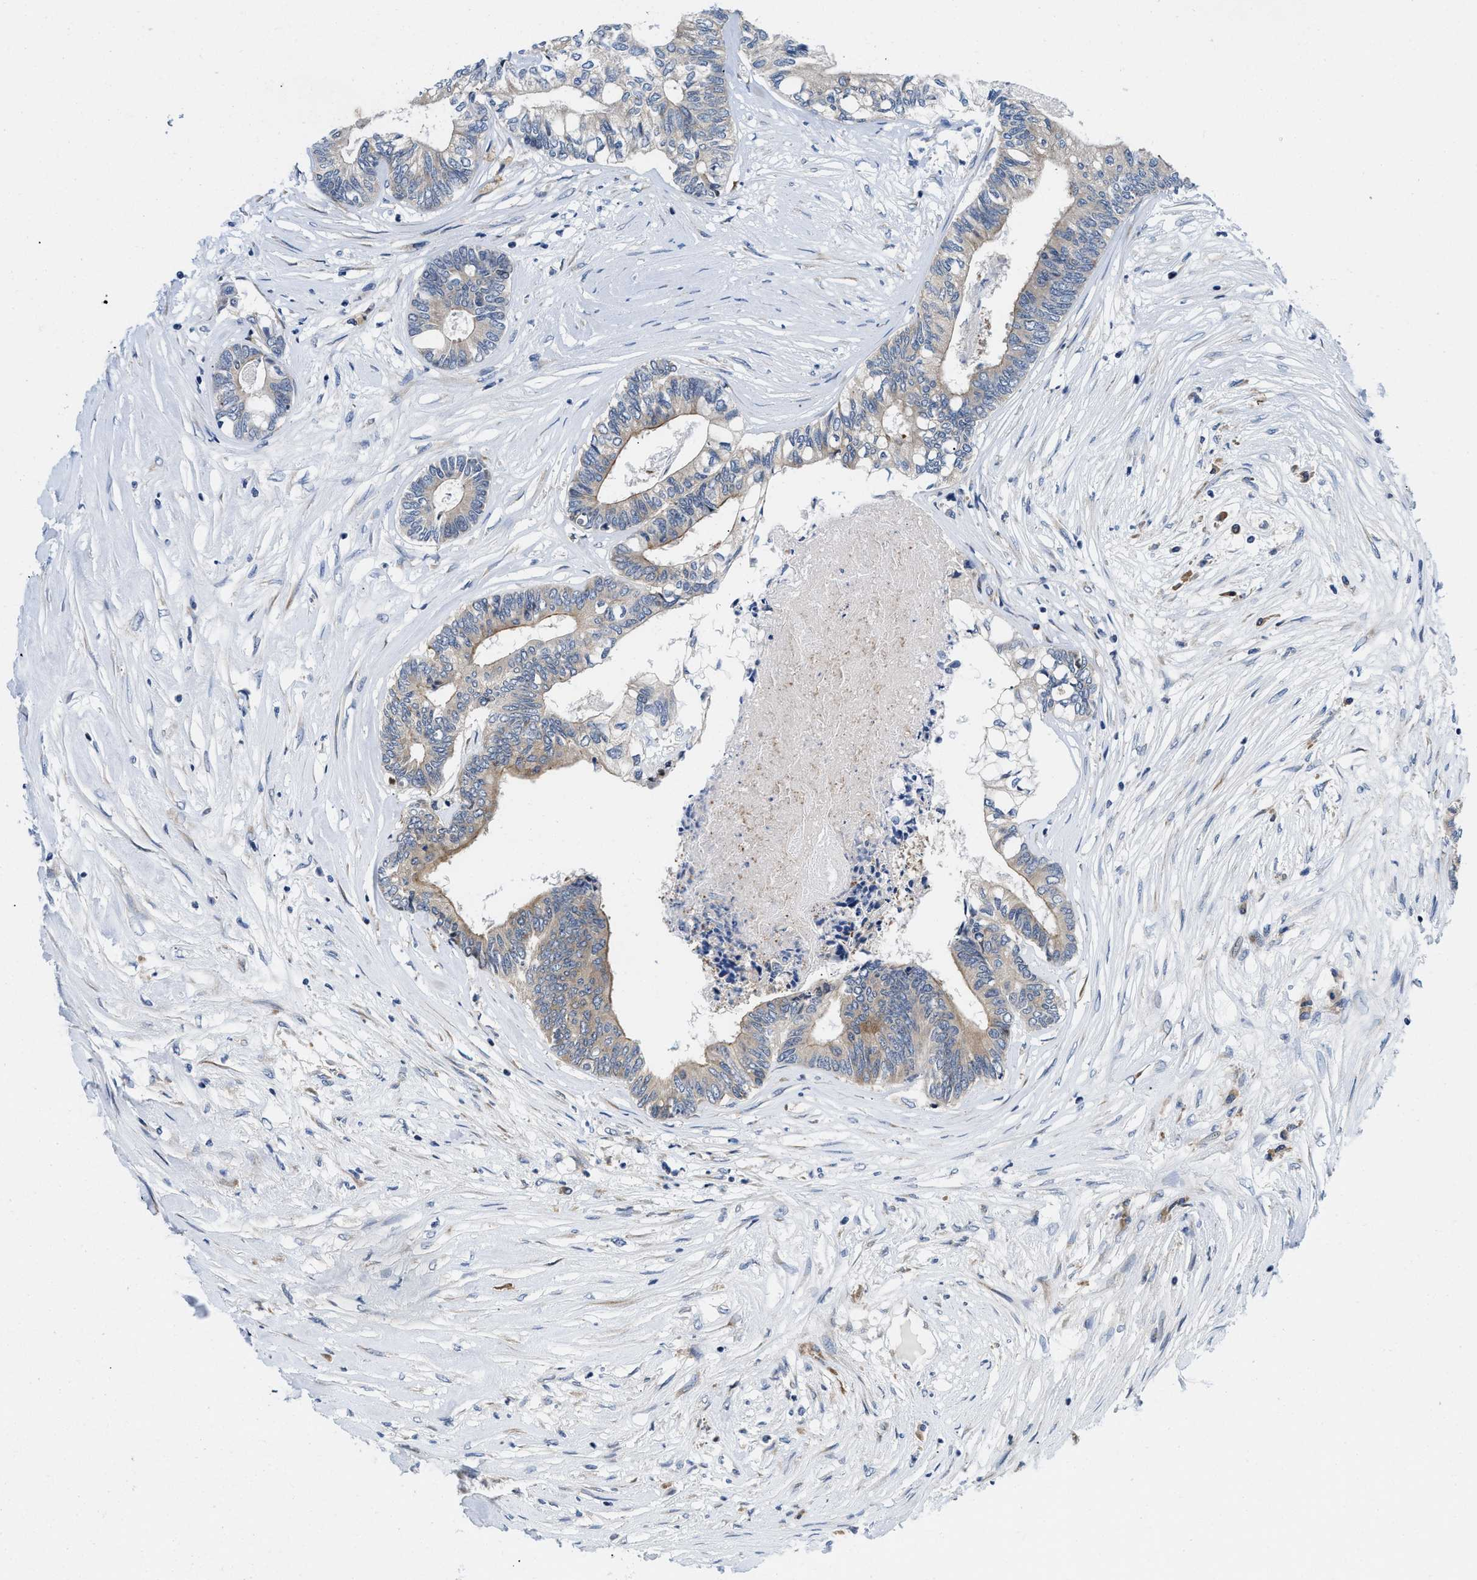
{"staining": {"intensity": "weak", "quantity": "25%-75%", "location": "cytoplasmic/membranous"}, "tissue": "colorectal cancer", "cell_type": "Tumor cells", "image_type": "cancer", "snomed": [{"axis": "morphology", "description": "Adenocarcinoma, NOS"}, {"axis": "topography", "description": "Rectum"}], "caption": "Weak cytoplasmic/membranous protein staining is seen in approximately 25%-75% of tumor cells in adenocarcinoma (colorectal).", "gene": "IKBKE", "patient": {"sex": "male", "age": 63}}